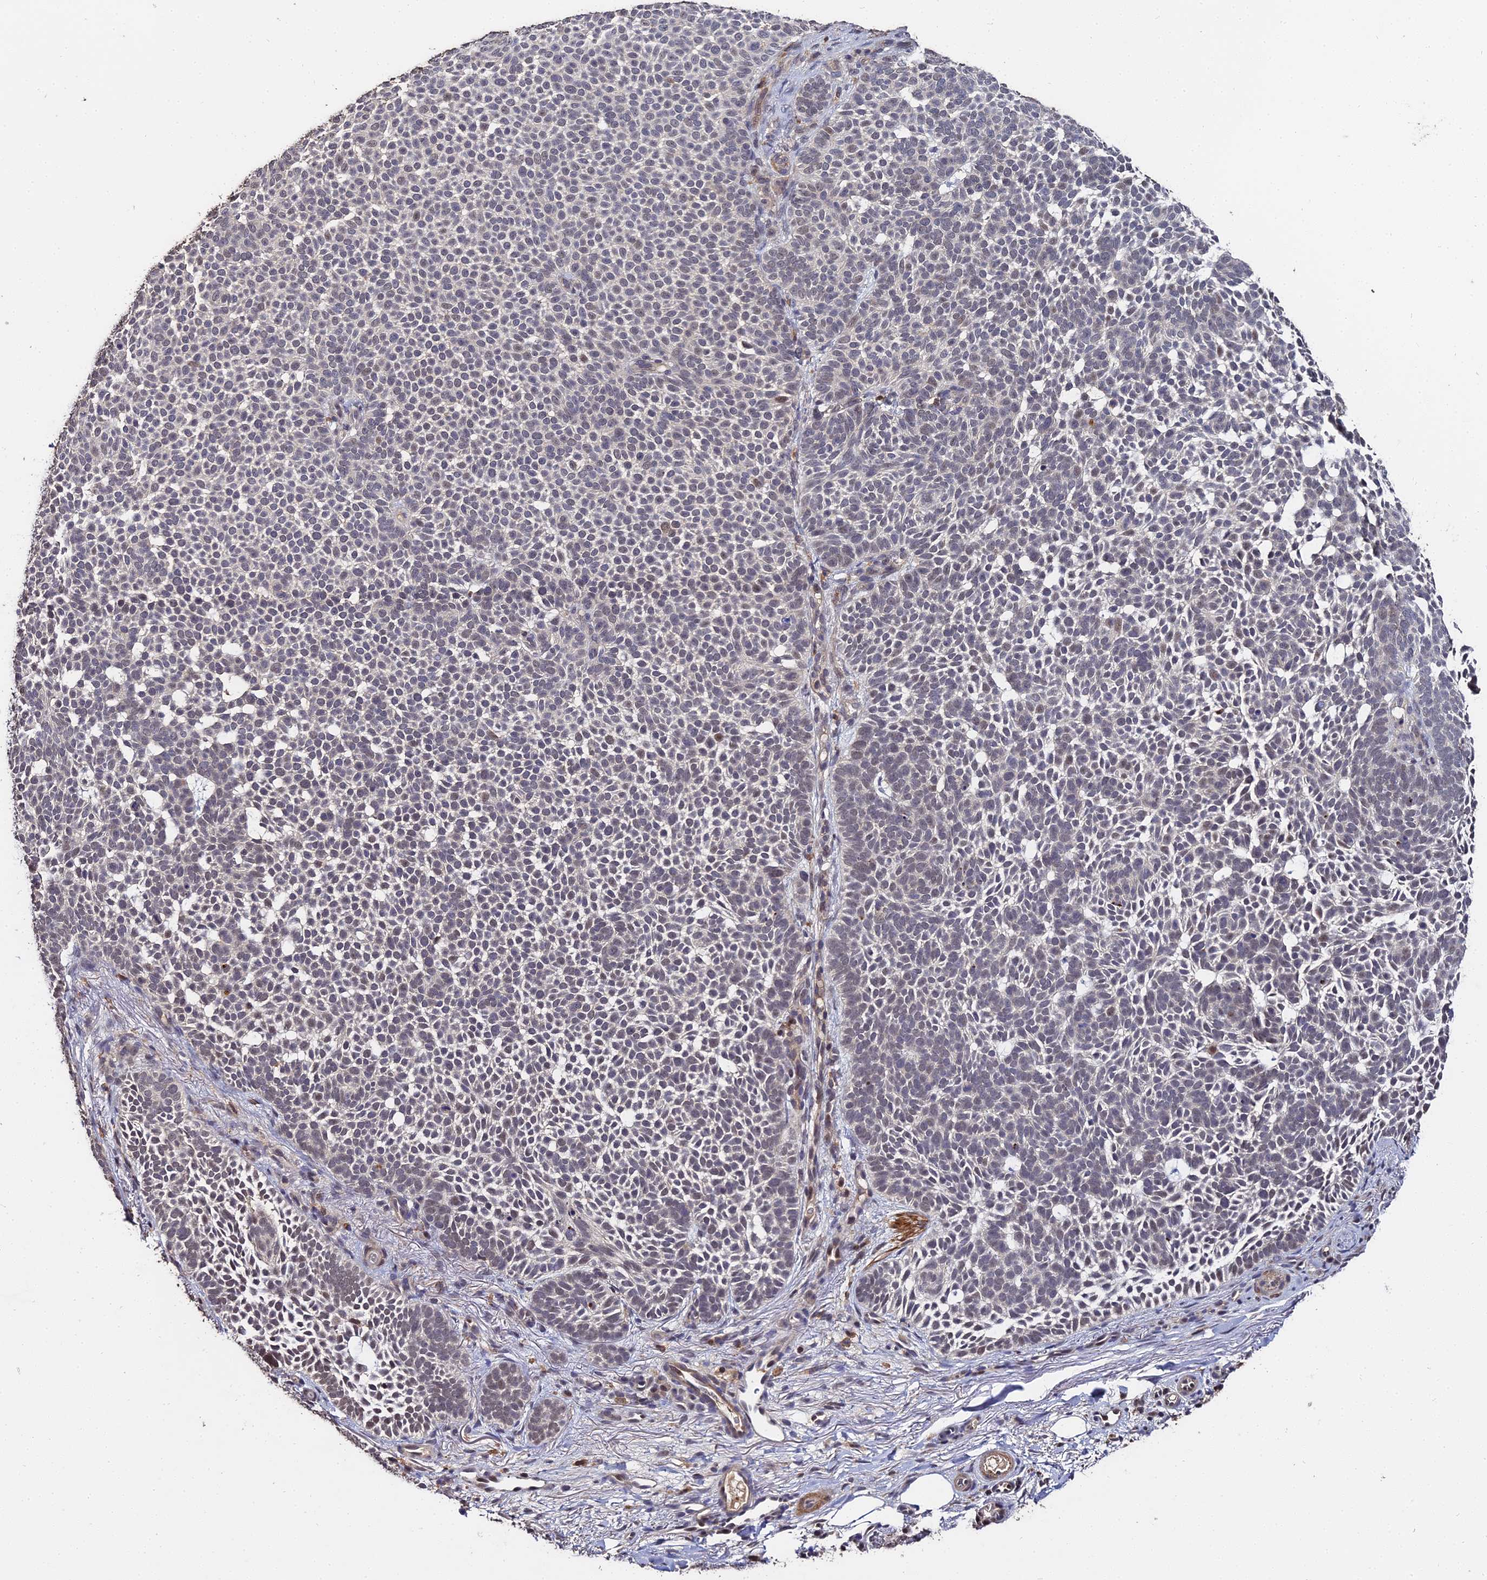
{"staining": {"intensity": "weak", "quantity": "<25%", "location": "nuclear"}, "tissue": "skin cancer", "cell_type": "Tumor cells", "image_type": "cancer", "snomed": [{"axis": "morphology", "description": "Basal cell carcinoma"}, {"axis": "topography", "description": "Skin"}], "caption": "The micrograph reveals no significant positivity in tumor cells of basal cell carcinoma (skin).", "gene": "LSM5", "patient": {"sex": "female", "age": 77}}